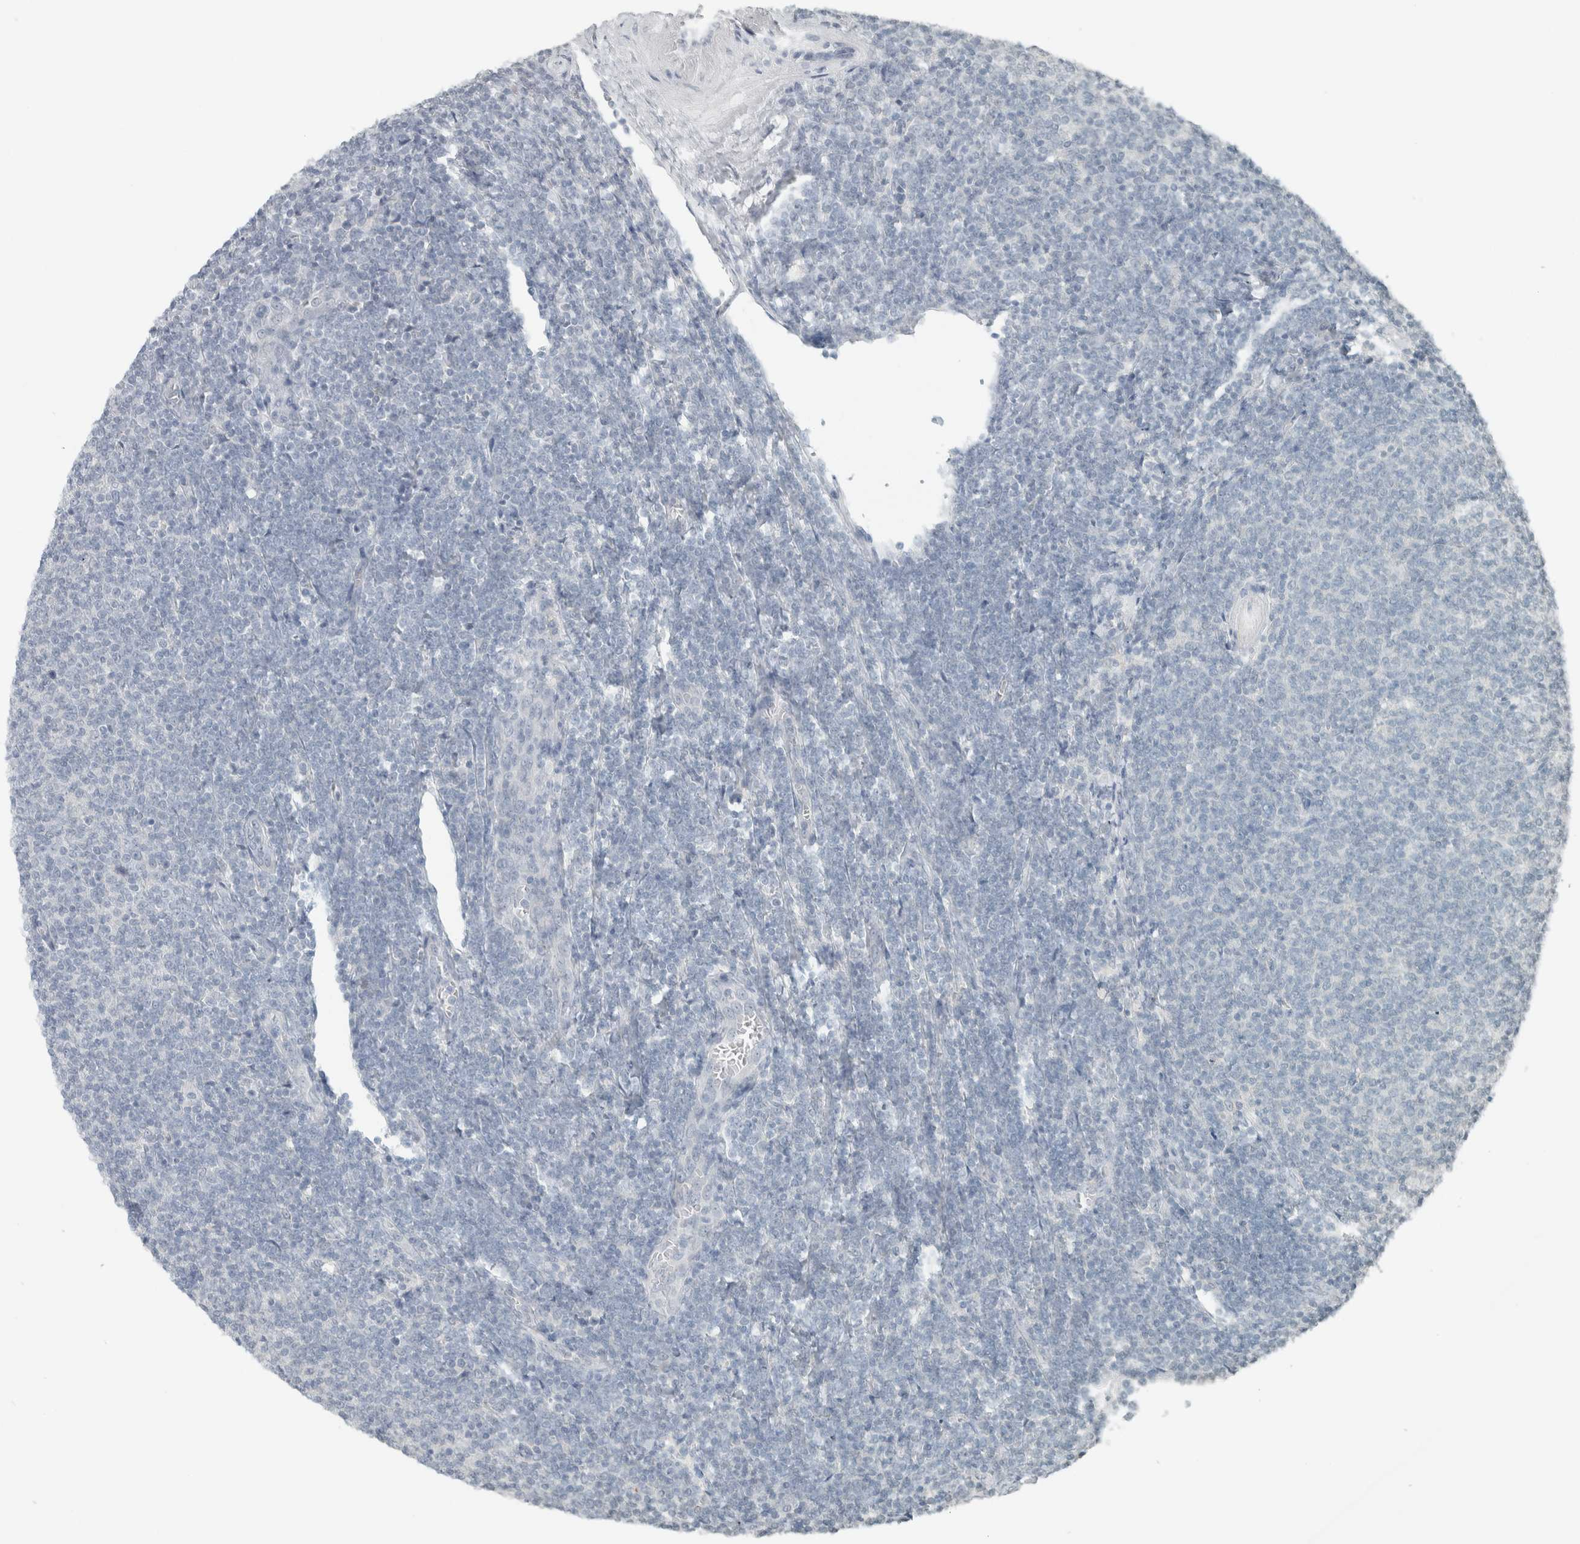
{"staining": {"intensity": "negative", "quantity": "none", "location": "none"}, "tissue": "lymphoma", "cell_type": "Tumor cells", "image_type": "cancer", "snomed": [{"axis": "morphology", "description": "Malignant lymphoma, non-Hodgkin's type, Low grade"}, {"axis": "topography", "description": "Lymph node"}], "caption": "Tumor cells show no significant expression in lymphoma.", "gene": "TRIT1", "patient": {"sex": "male", "age": 66}}